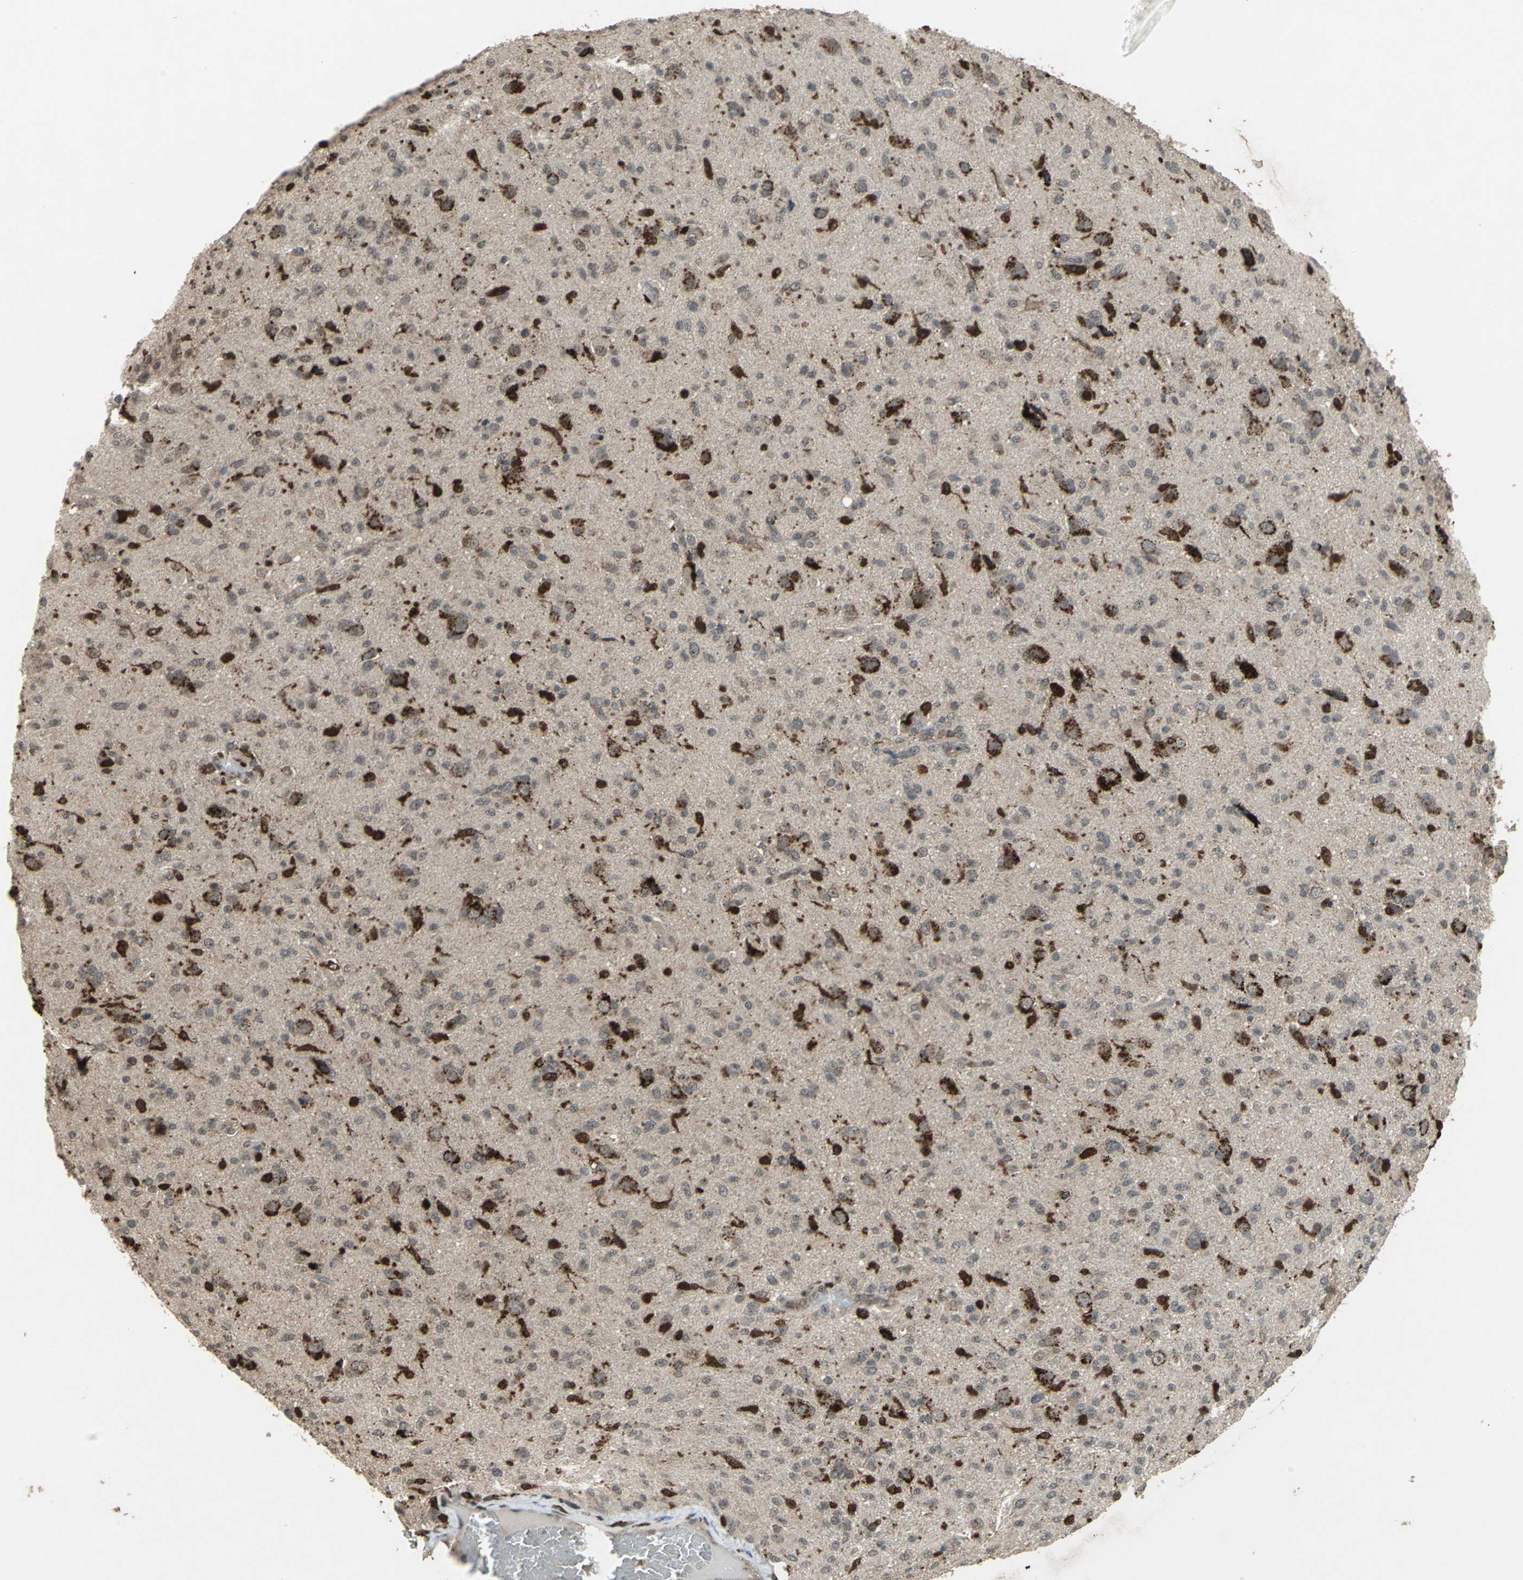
{"staining": {"intensity": "negative", "quantity": "none", "location": "none"}, "tissue": "glioma", "cell_type": "Tumor cells", "image_type": "cancer", "snomed": [{"axis": "morphology", "description": "Glioma, malignant, High grade"}, {"axis": "topography", "description": "Brain"}], "caption": "A high-resolution photomicrograph shows immunohistochemistry (IHC) staining of malignant glioma (high-grade), which reveals no significant expression in tumor cells.", "gene": "PYCARD", "patient": {"sex": "male", "age": 71}}